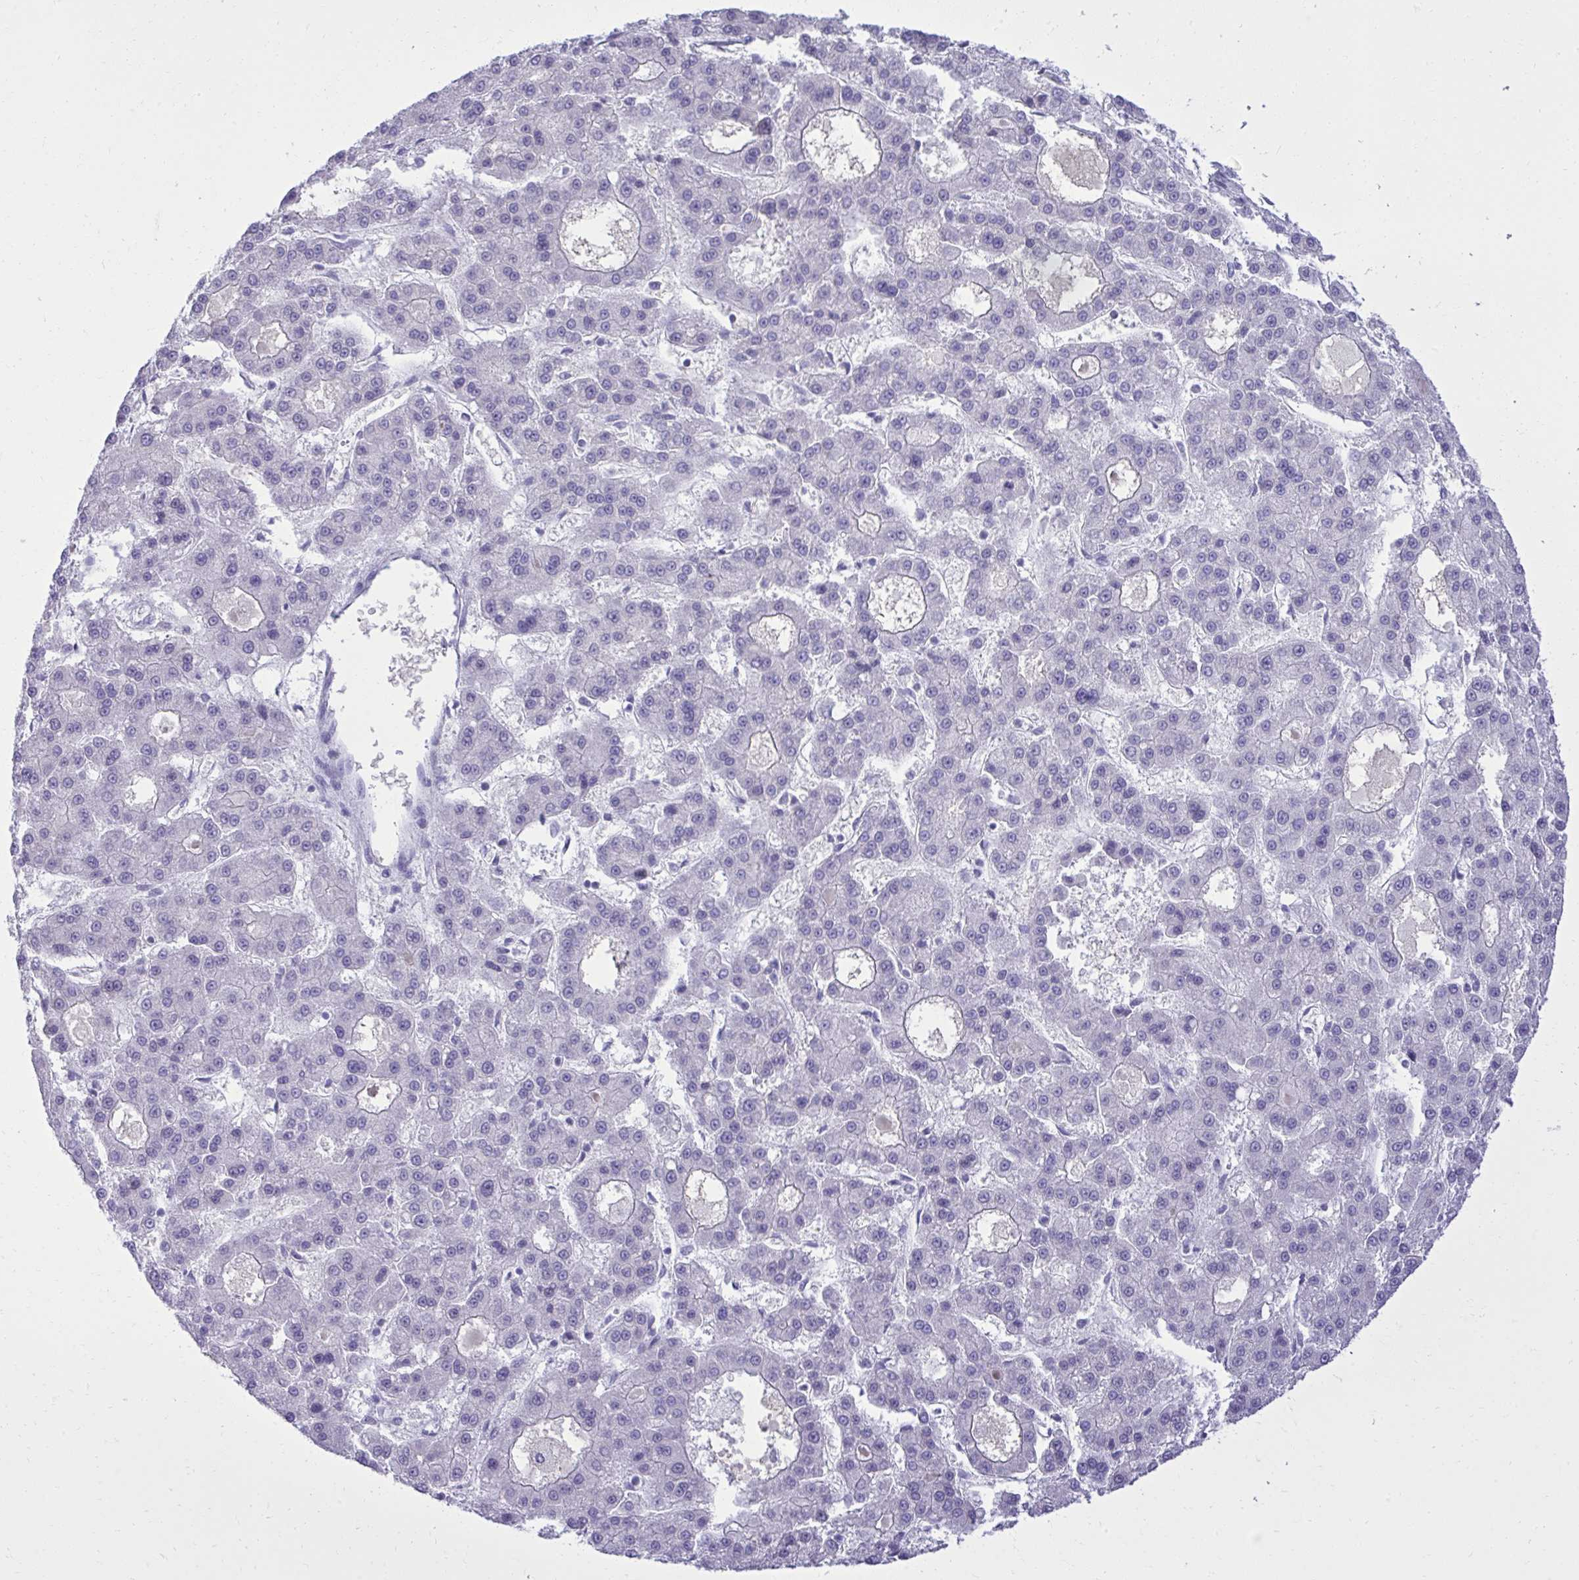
{"staining": {"intensity": "negative", "quantity": "none", "location": "none"}, "tissue": "liver cancer", "cell_type": "Tumor cells", "image_type": "cancer", "snomed": [{"axis": "morphology", "description": "Carcinoma, Hepatocellular, NOS"}, {"axis": "topography", "description": "Liver"}], "caption": "Tumor cells show no significant positivity in hepatocellular carcinoma (liver).", "gene": "PITPNM3", "patient": {"sex": "male", "age": 70}}